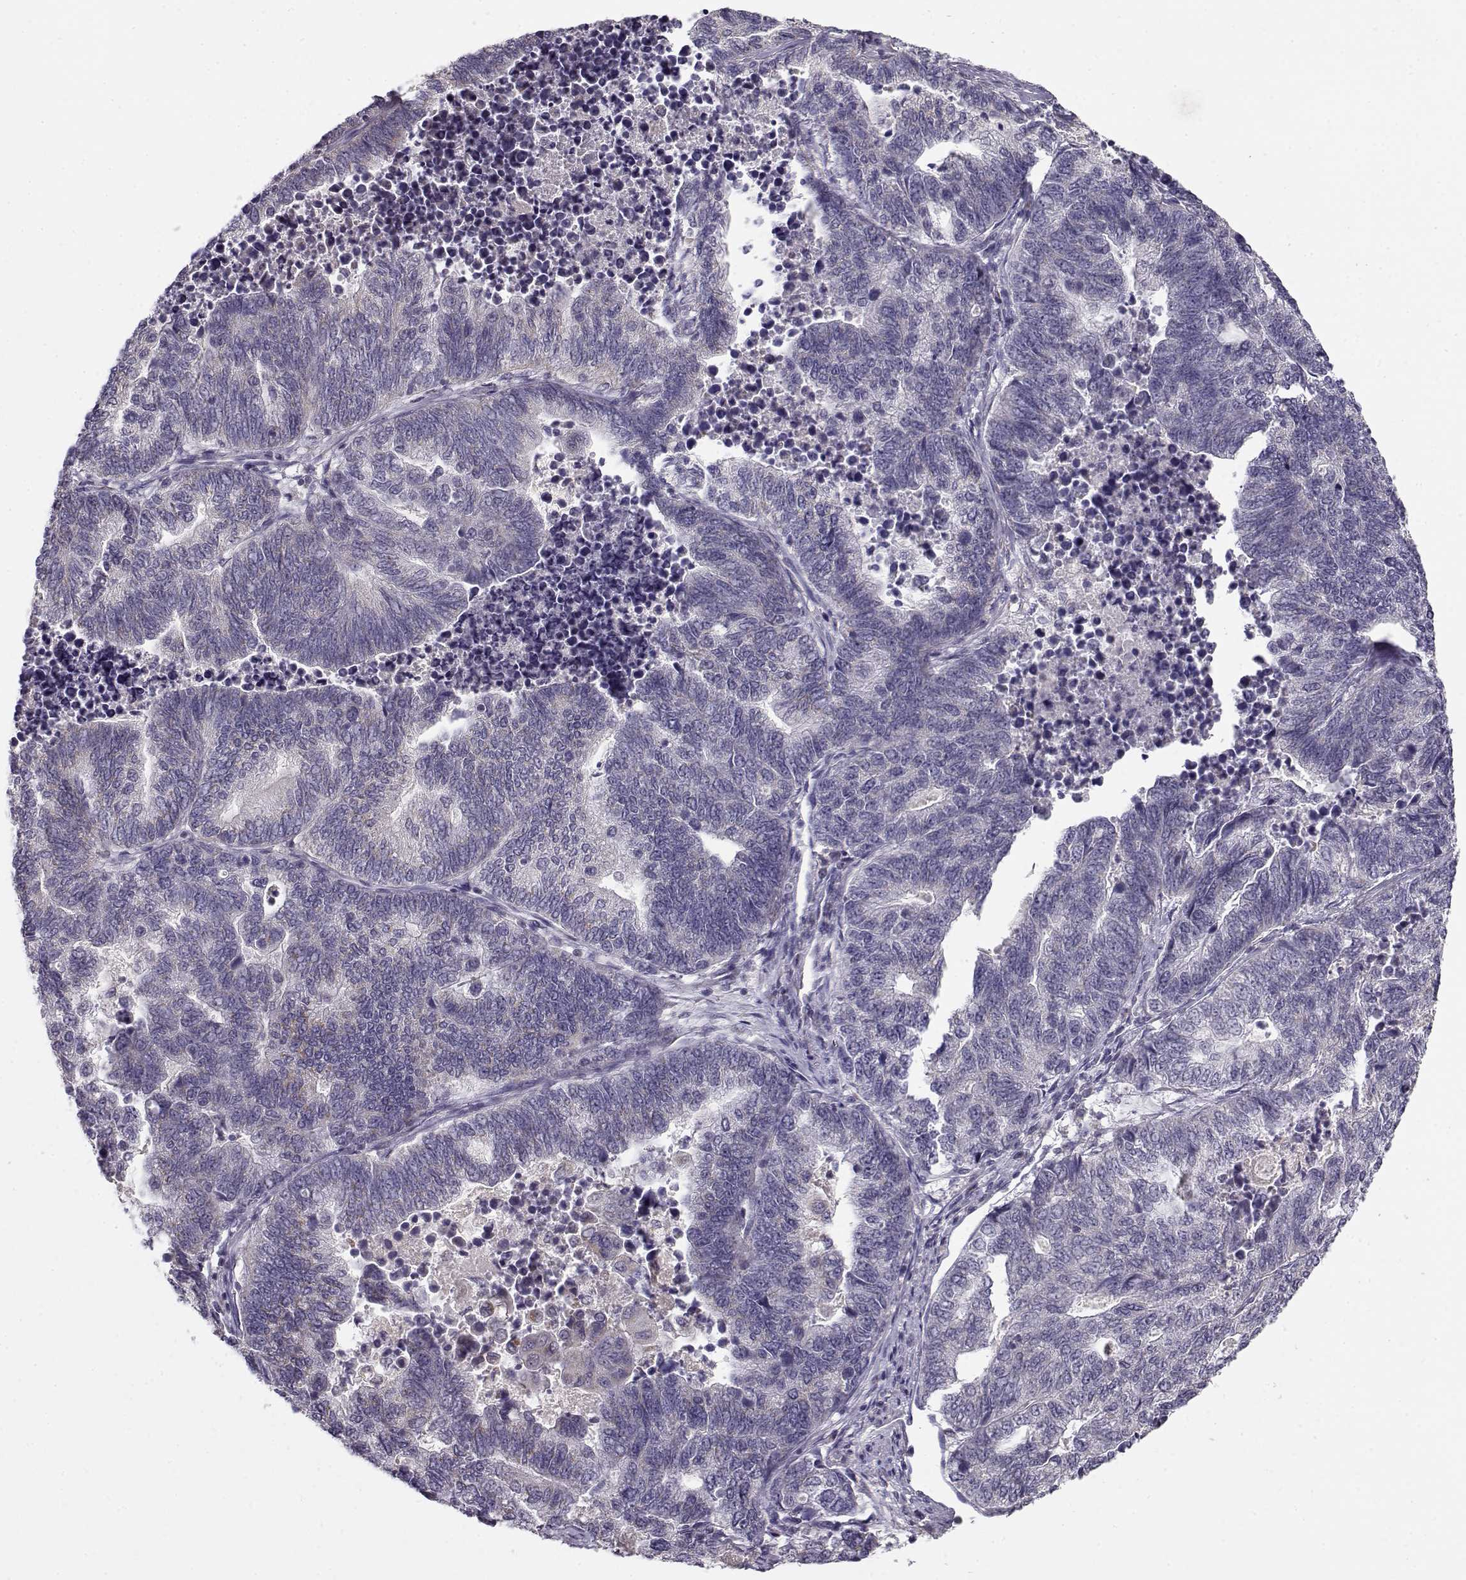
{"staining": {"intensity": "moderate", "quantity": "25%-75%", "location": "cytoplasmic/membranous"}, "tissue": "stomach cancer", "cell_type": "Tumor cells", "image_type": "cancer", "snomed": [{"axis": "morphology", "description": "Adenocarcinoma, NOS"}, {"axis": "topography", "description": "Stomach, upper"}], "caption": "Protein analysis of adenocarcinoma (stomach) tissue reveals moderate cytoplasmic/membranous positivity in about 25%-75% of tumor cells.", "gene": "SLC4A5", "patient": {"sex": "female", "age": 67}}